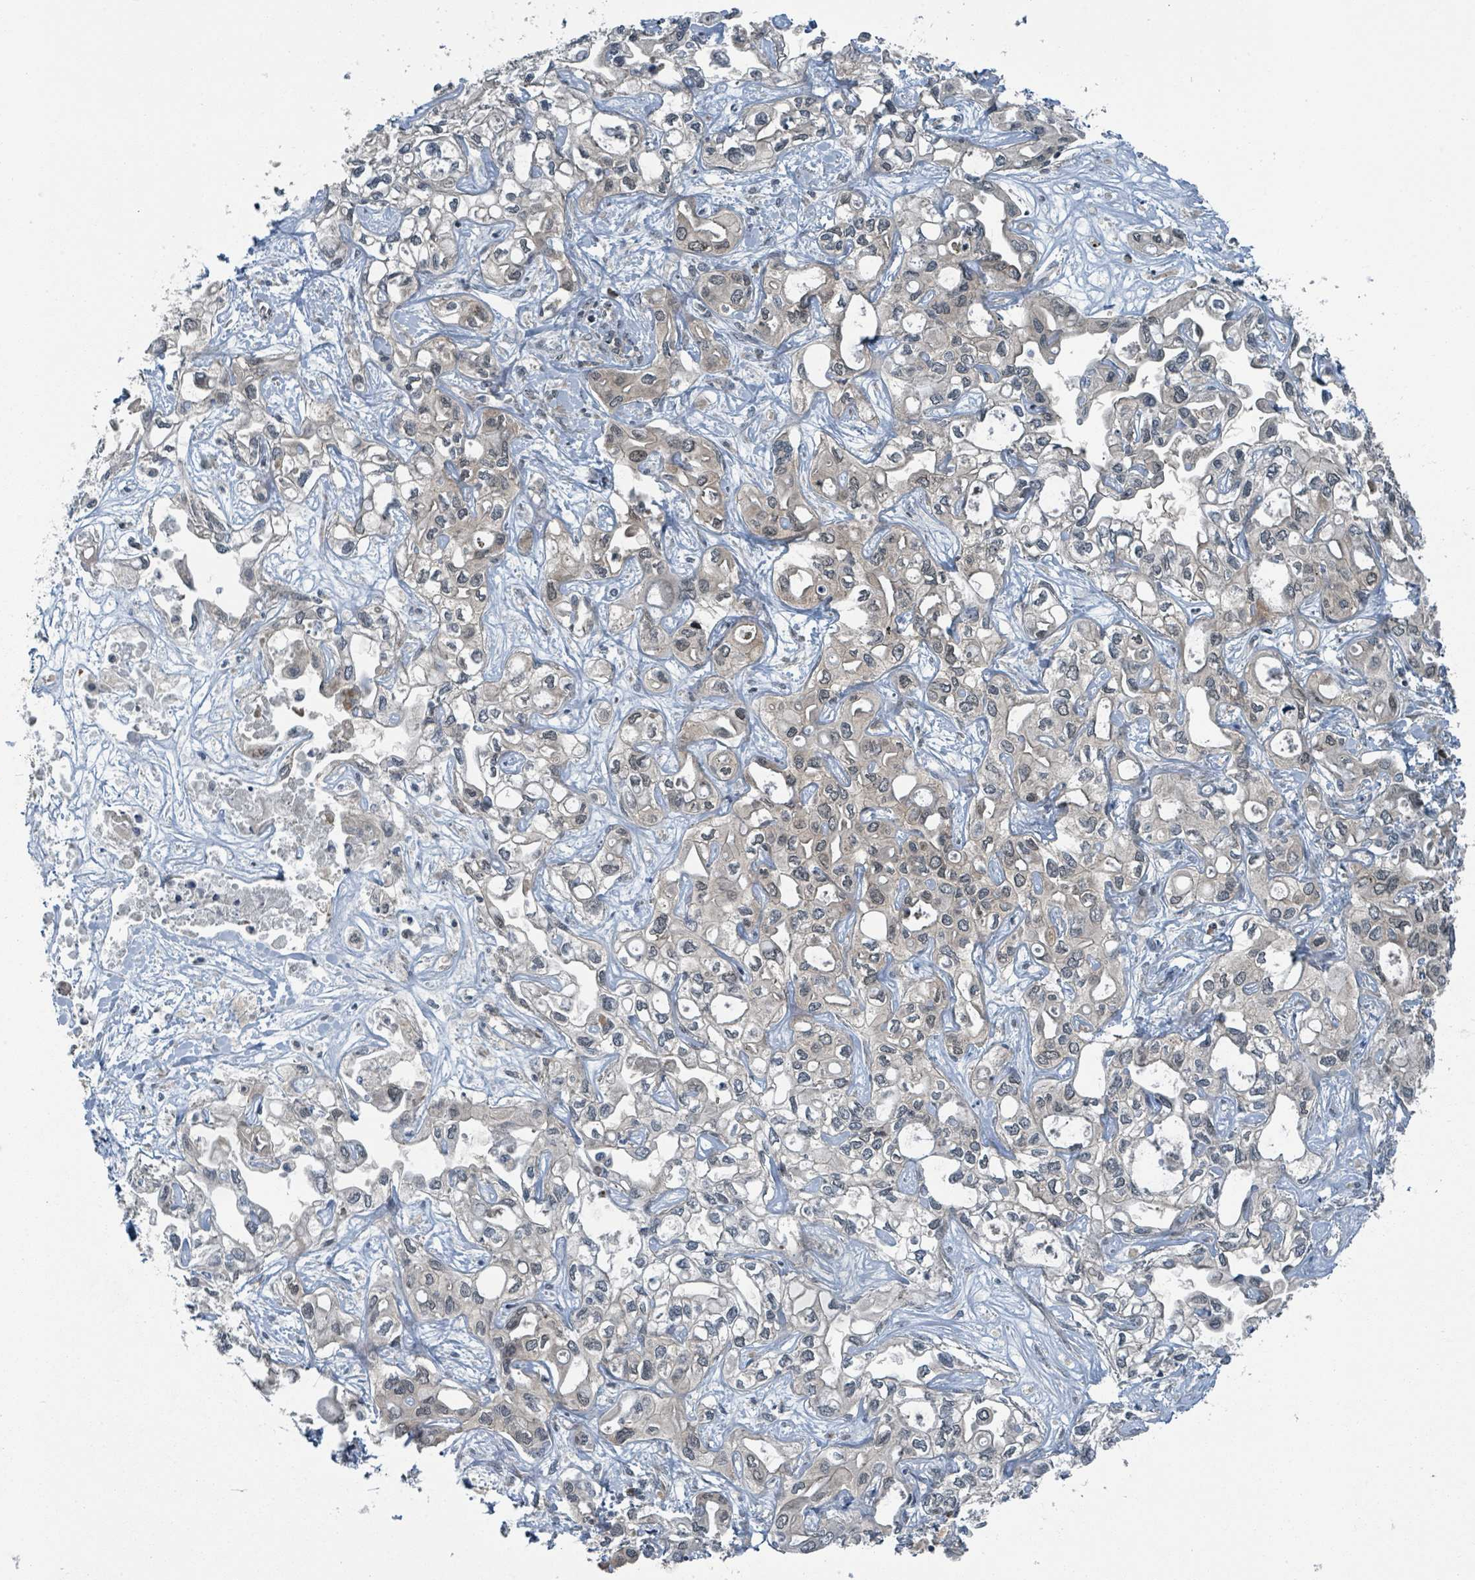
{"staining": {"intensity": "weak", "quantity": "<25%", "location": "cytoplasmic/membranous"}, "tissue": "liver cancer", "cell_type": "Tumor cells", "image_type": "cancer", "snomed": [{"axis": "morphology", "description": "Cholangiocarcinoma"}, {"axis": "topography", "description": "Liver"}], "caption": "High magnification brightfield microscopy of liver cholangiocarcinoma stained with DAB (3,3'-diaminobenzidine) (brown) and counterstained with hematoxylin (blue): tumor cells show no significant positivity.", "gene": "GOLGA7", "patient": {"sex": "female", "age": 64}}